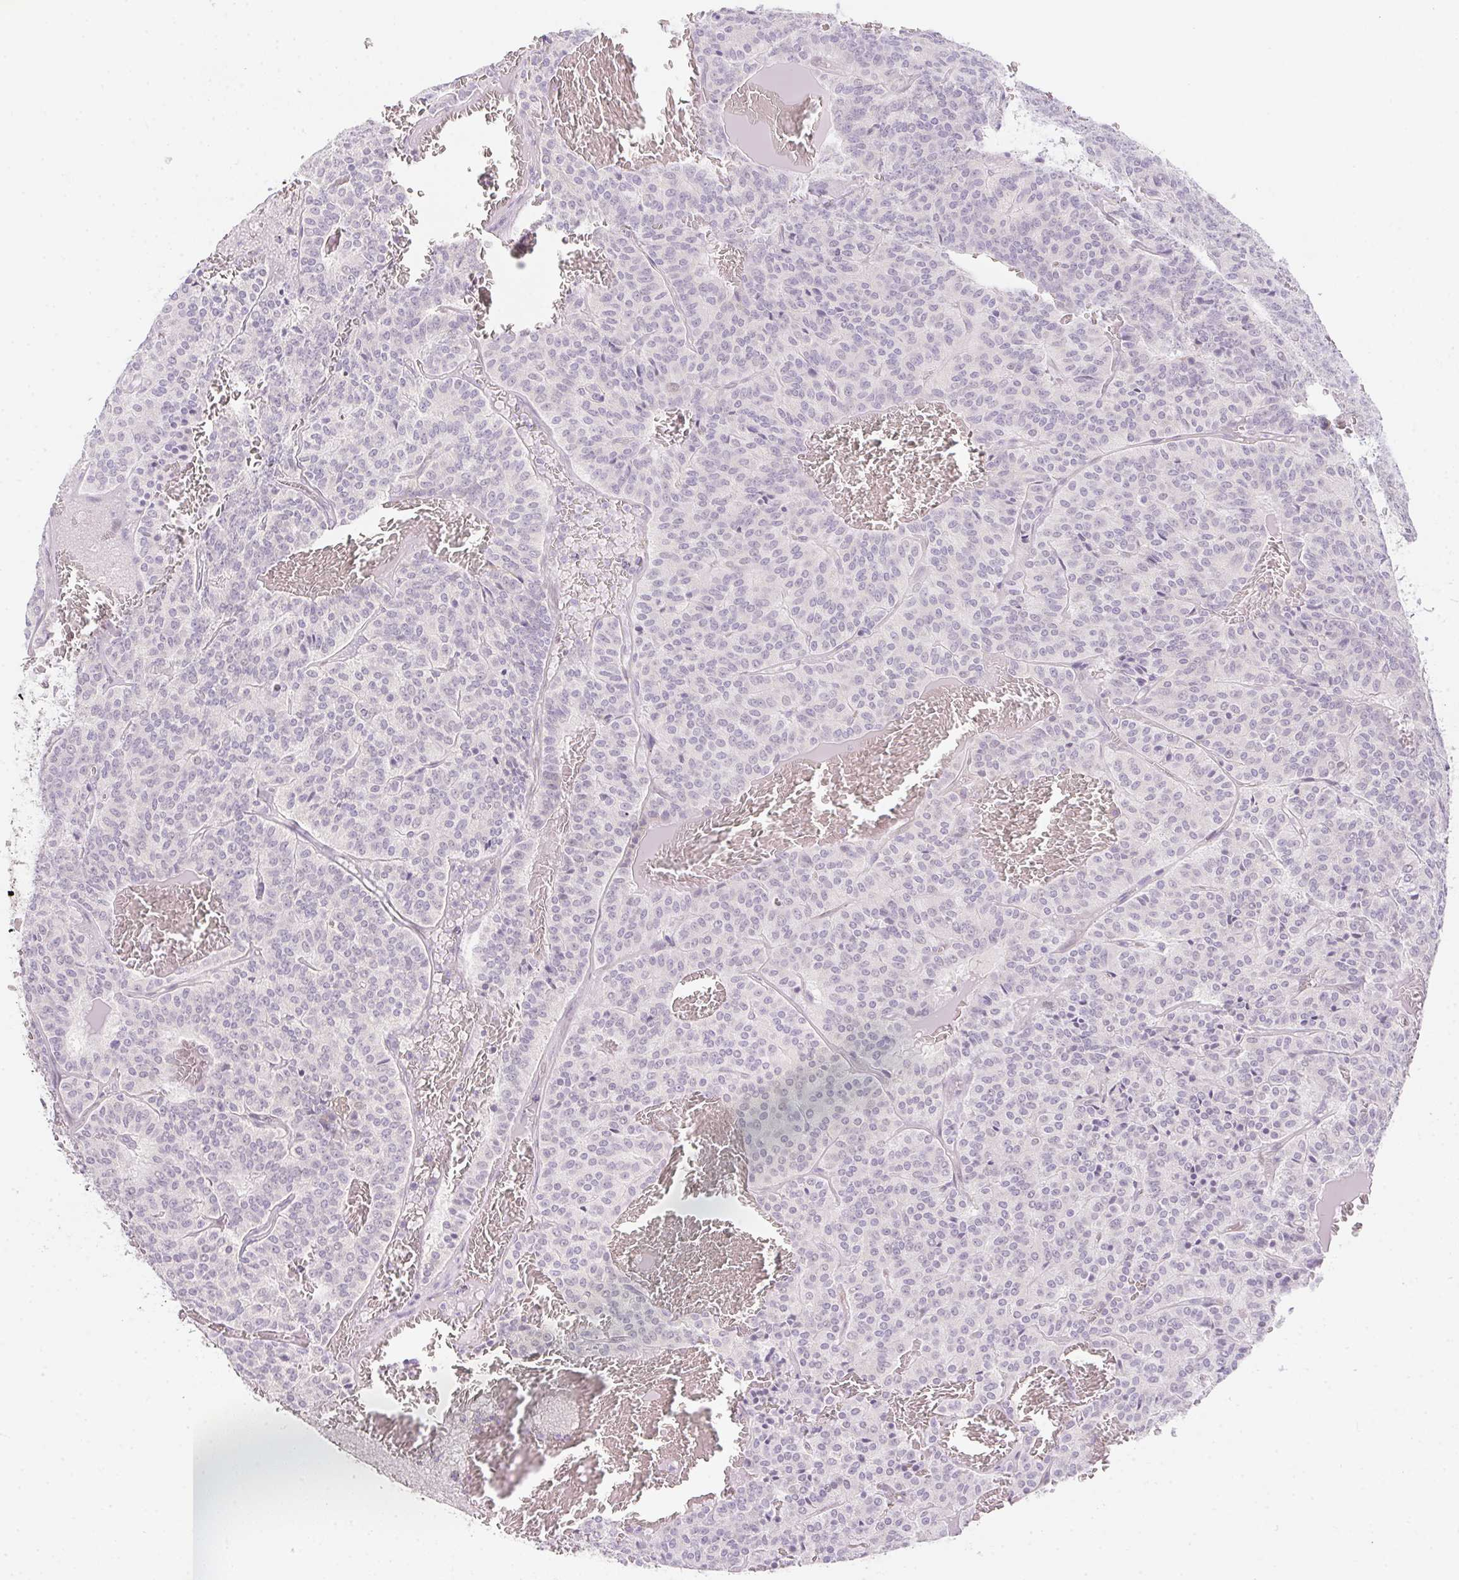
{"staining": {"intensity": "negative", "quantity": "none", "location": "none"}, "tissue": "carcinoid", "cell_type": "Tumor cells", "image_type": "cancer", "snomed": [{"axis": "morphology", "description": "Carcinoid, malignant, NOS"}, {"axis": "topography", "description": "Lung"}], "caption": "High power microscopy micrograph of an immunohistochemistry (IHC) micrograph of carcinoid, revealing no significant positivity in tumor cells.", "gene": "MORC1", "patient": {"sex": "male", "age": 70}}